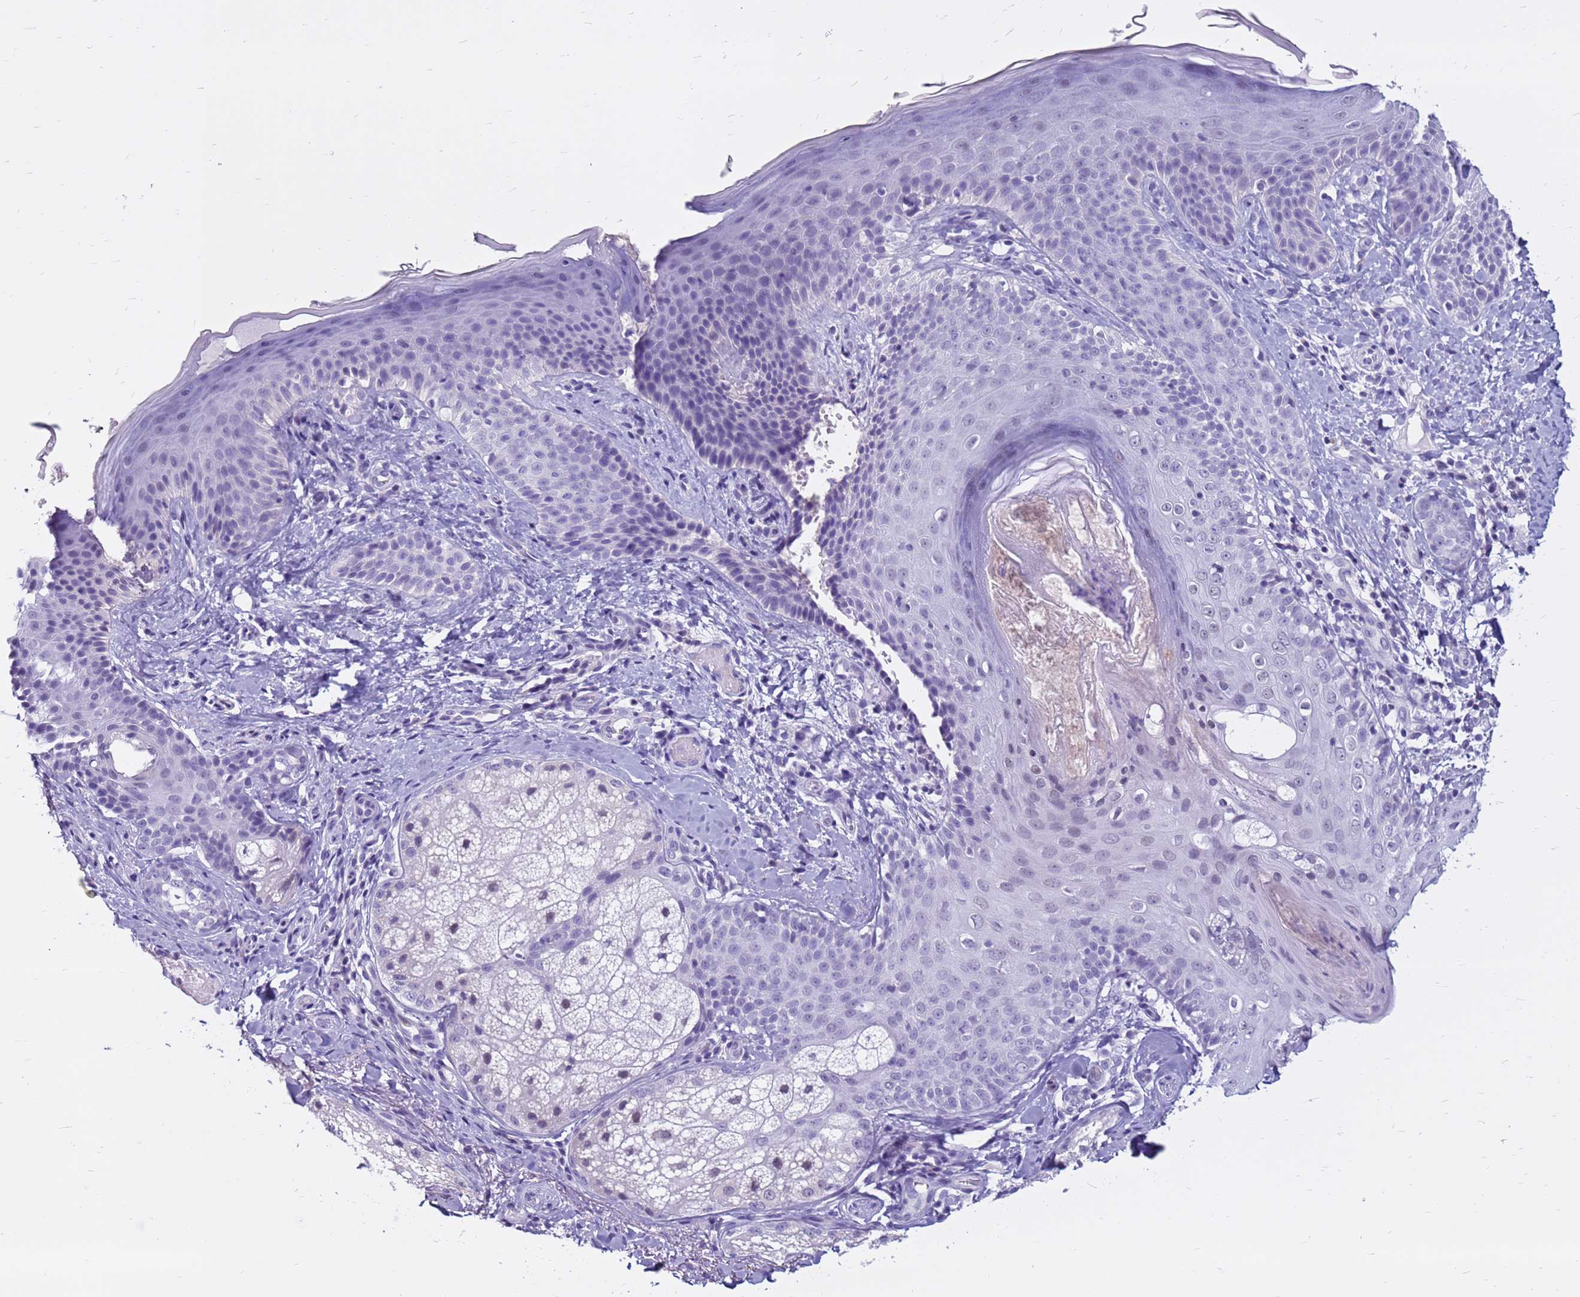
{"staining": {"intensity": "negative", "quantity": "none", "location": "none"}, "tissue": "skin", "cell_type": "Fibroblasts", "image_type": "normal", "snomed": [{"axis": "morphology", "description": "Normal tissue, NOS"}, {"axis": "topography", "description": "Skin"}], "caption": "Immunohistochemical staining of benign skin displays no significant staining in fibroblasts.", "gene": "CDK2AP2", "patient": {"sex": "male", "age": 57}}